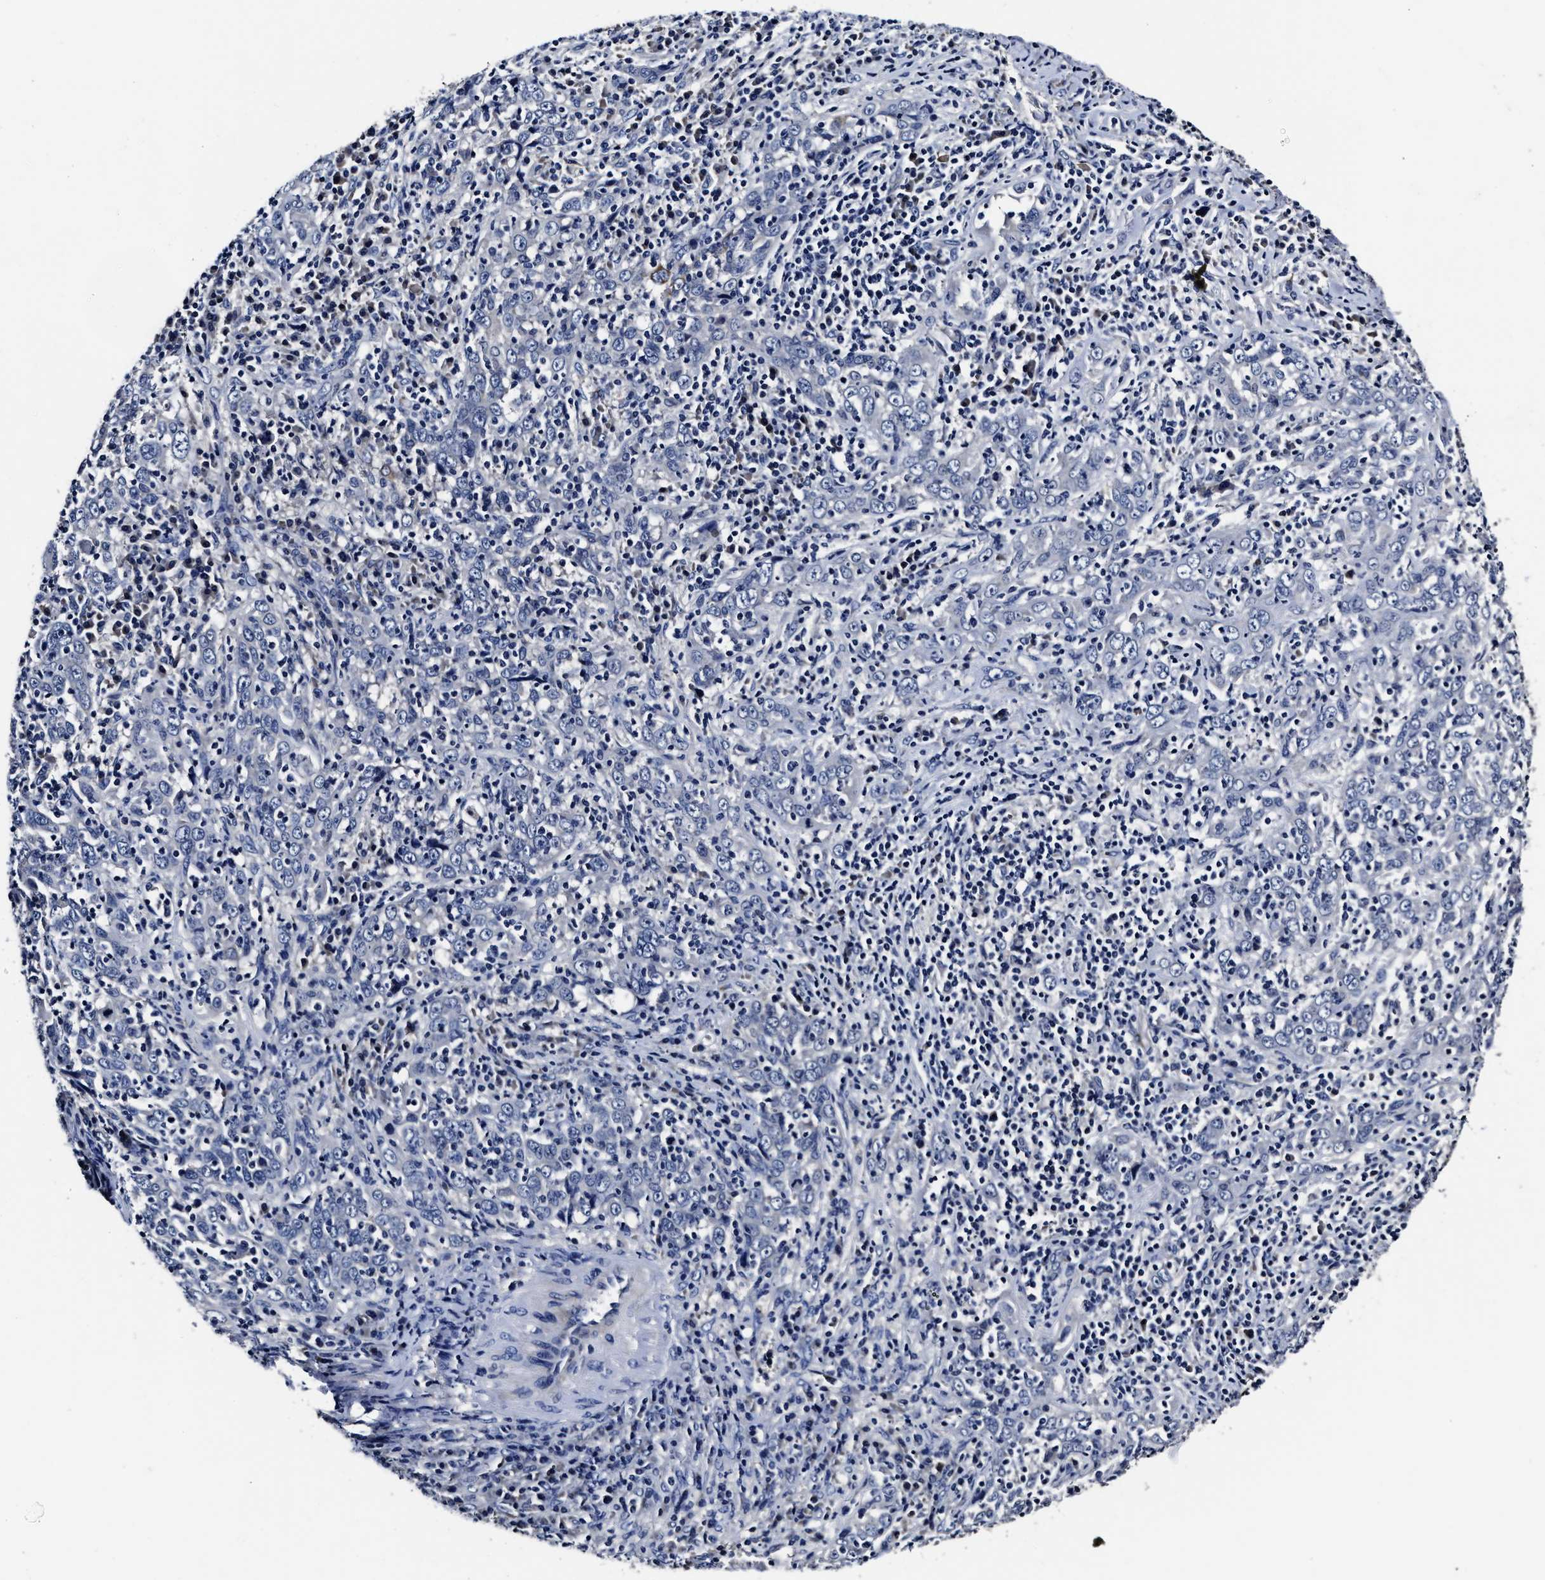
{"staining": {"intensity": "negative", "quantity": "none", "location": "none"}, "tissue": "cervical cancer", "cell_type": "Tumor cells", "image_type": "cancer", "snomed": [{"axis": "morphology", "description": "Squamous cell carcinoma, NOS"}, {"axis": "topography", "description": "Cervix"}], "caption": "Immunohistochemical staining of human cervical squamous cell carcinoma reveals no significant expression in tumor cells.", "gene": "OLFML2A", "patient": {"sex": "female", "age": 46}}